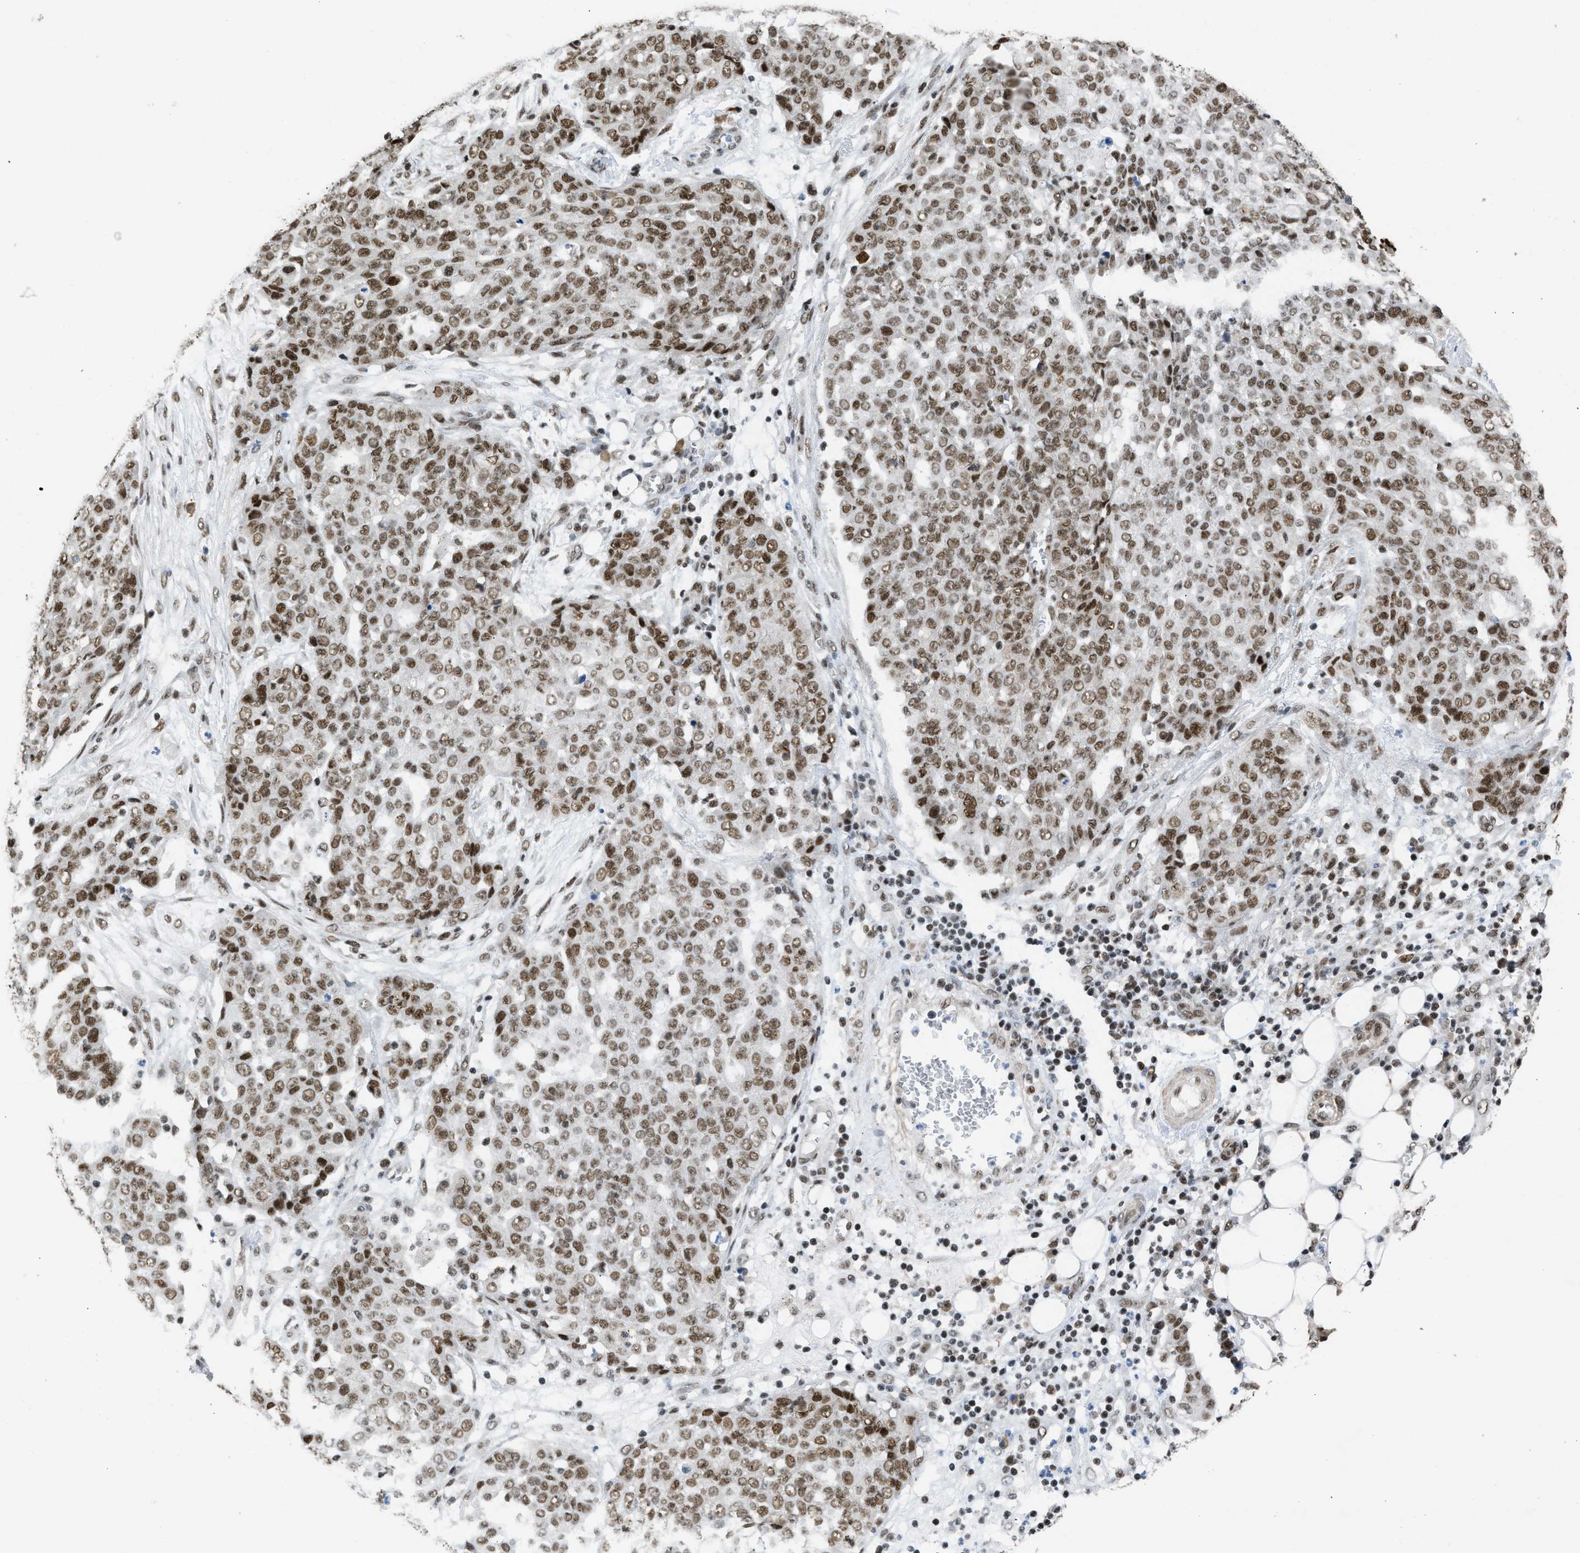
{"staining": {"intensity": "moderate", "quantity": ">75%", "location": "nuclear"}, "tissue": "ovarian cancer", "cell_type": "Tumor cells", "image_type": "cancer", "snomed": [{"axis": "morphology", "description": "Cystadenocarcinoma, serous, NOS"}, {"axis": "topography", "description": "Soft tissue"}, {"axis": "topography", "description": "Ovary"}], "caption": "Serous cystadenocarcinoma (ovarian) stained for a protein (brown) shows moderate nuclear positive expression in approximately >75% of tumor cells.", "gene": "SCAF4", "patient": {"sex": "female", "age": 57}}